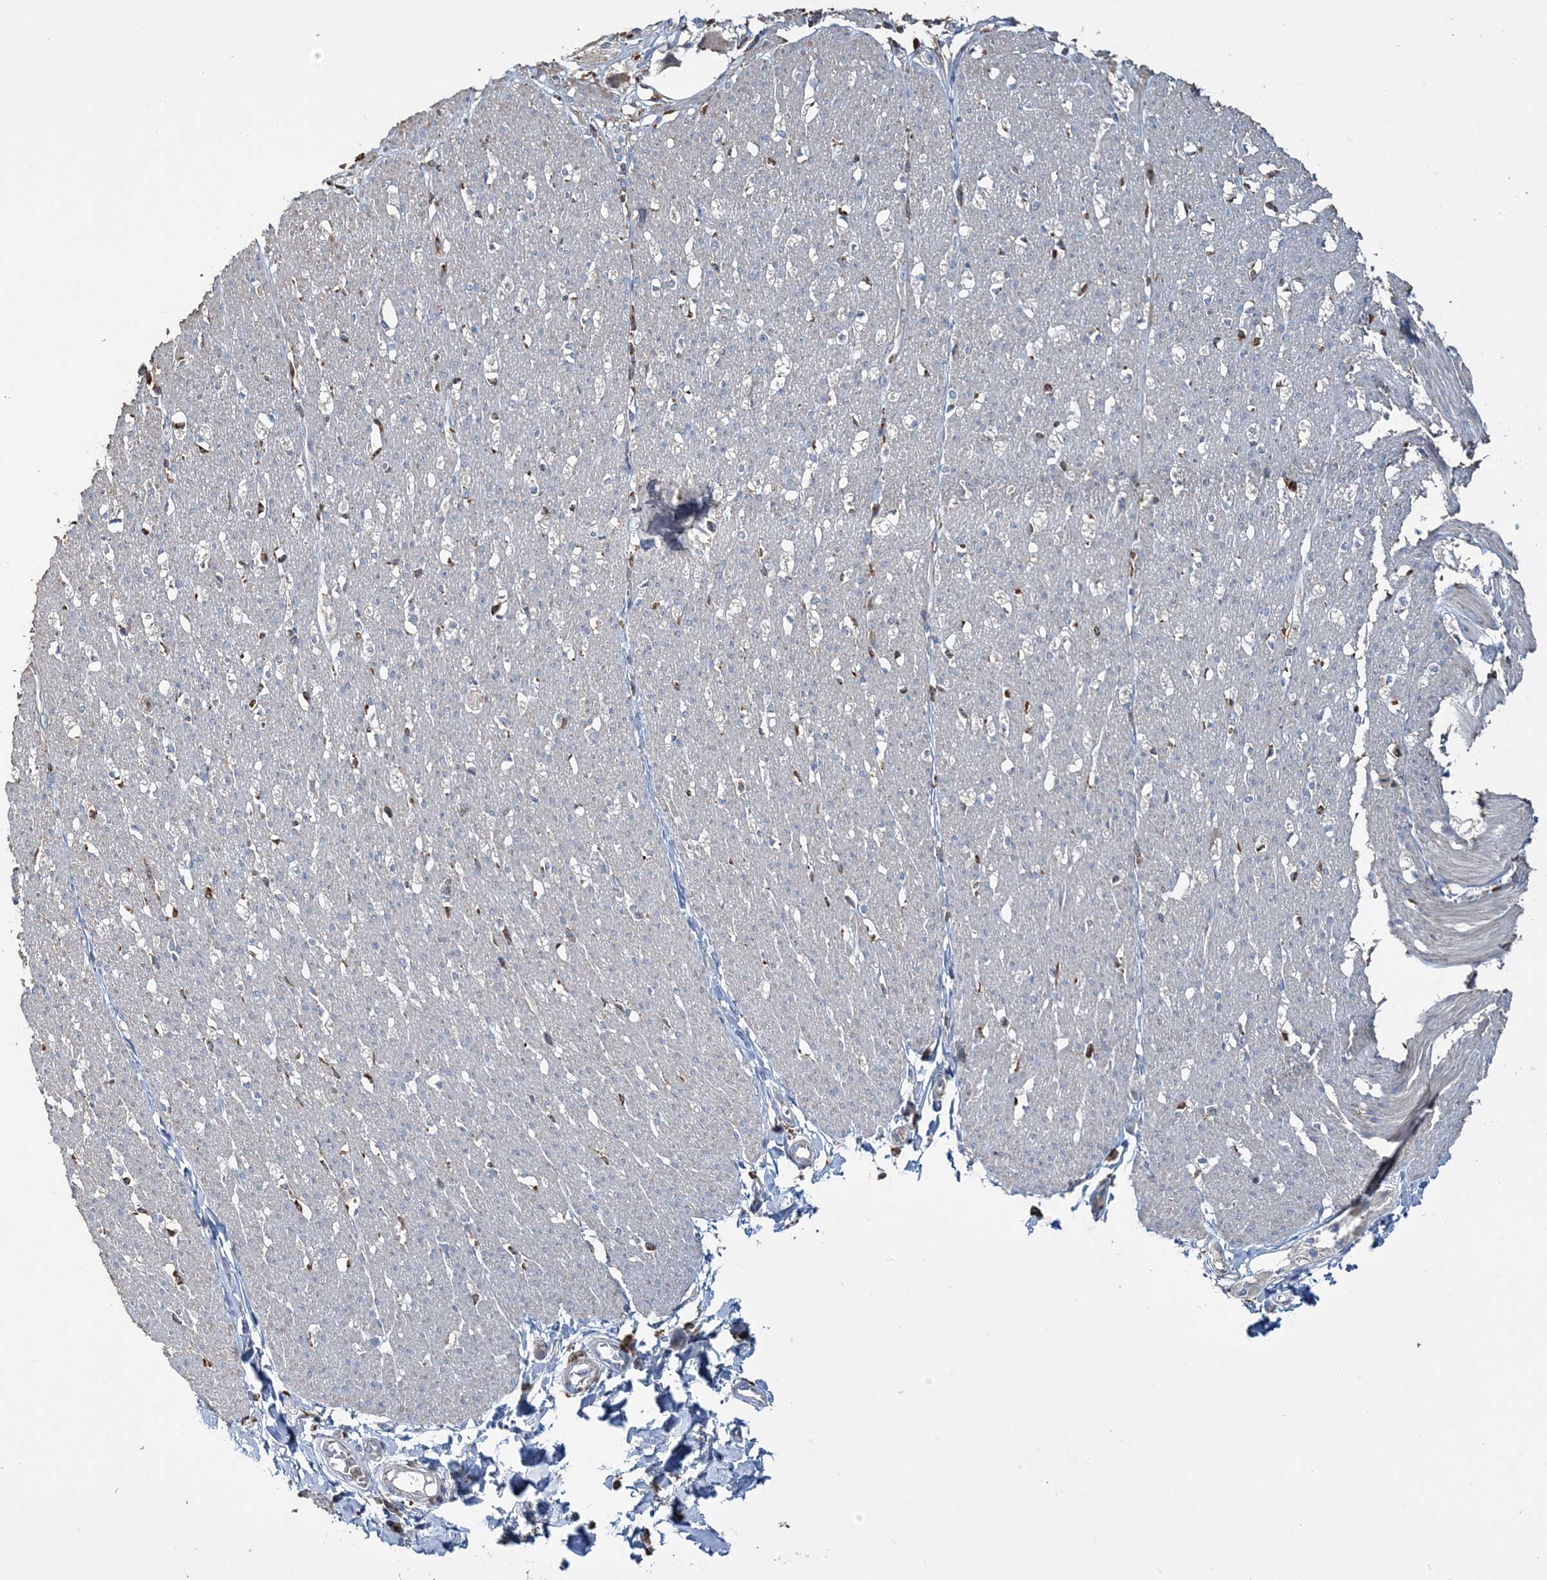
{"staining": {"intensity": "moderate", "quantity": "25%-75%", "location": "cytoplasmic/membranous"}, "tissue": "smooth muscle", "cell_type": "Smooth muscle cells", "image_type": "normal", "snomed": [{"axis": "morphology", "description": "Normal tissue, NOS"}, {"axis": "morphology", "description": "Adenocarcinoma, NOS"}, {"axis": "topography", "description": "Colon"}, {"axis": "topography", "description": "Peripheral nerve tissue"}], "caption": "Moderate cytoplasmic/membranous staining is appreciated in approximately 25%-75% of smooth muscle cells in benign smooth muscle.", "gene": "TMLHE", "patient": {"sex": "male", "age": 14}}